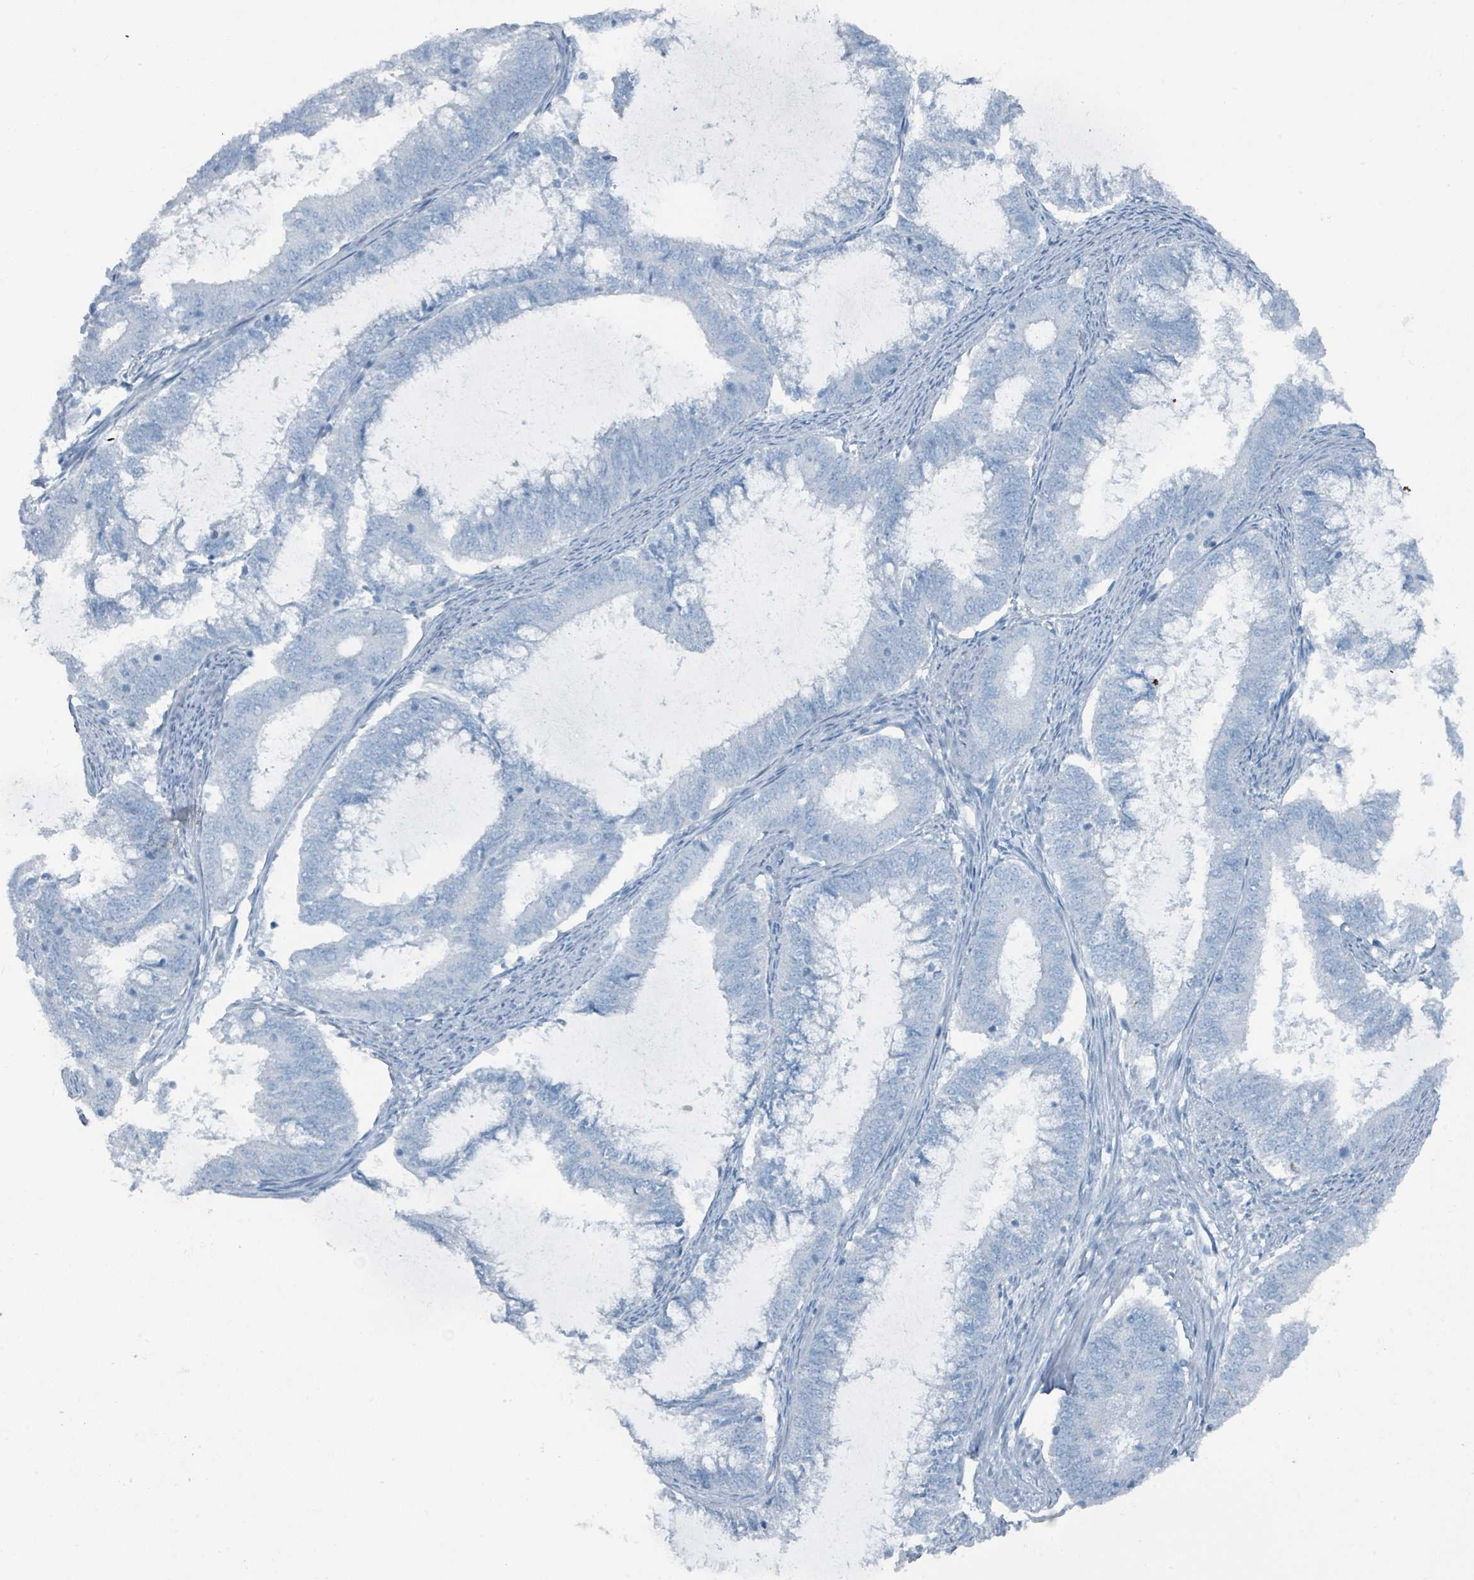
{"staining": {"intensity": "negative", "quantity": "none", "location": "none"}, "tissue": "endometrial cancer", "cell_type": "Tumor cells", "image_type": "cancer", "snomed": [{"axis": "morphology", "description": "Adenocarcinoma, NOS"}, {"axis": "topography", "description": "Endometrium"}], "caption": "Tumor cells are negative for protein expression in human endometrial cancer (adenocarcinoma). The staining was performed using DAB to visualize the protein expression in brown, while the nuclei were stained in blue with hematoxylin (Magnification: 20x).", "gene": "GAMT", "patient": {"sex": "female", "age": 51}}